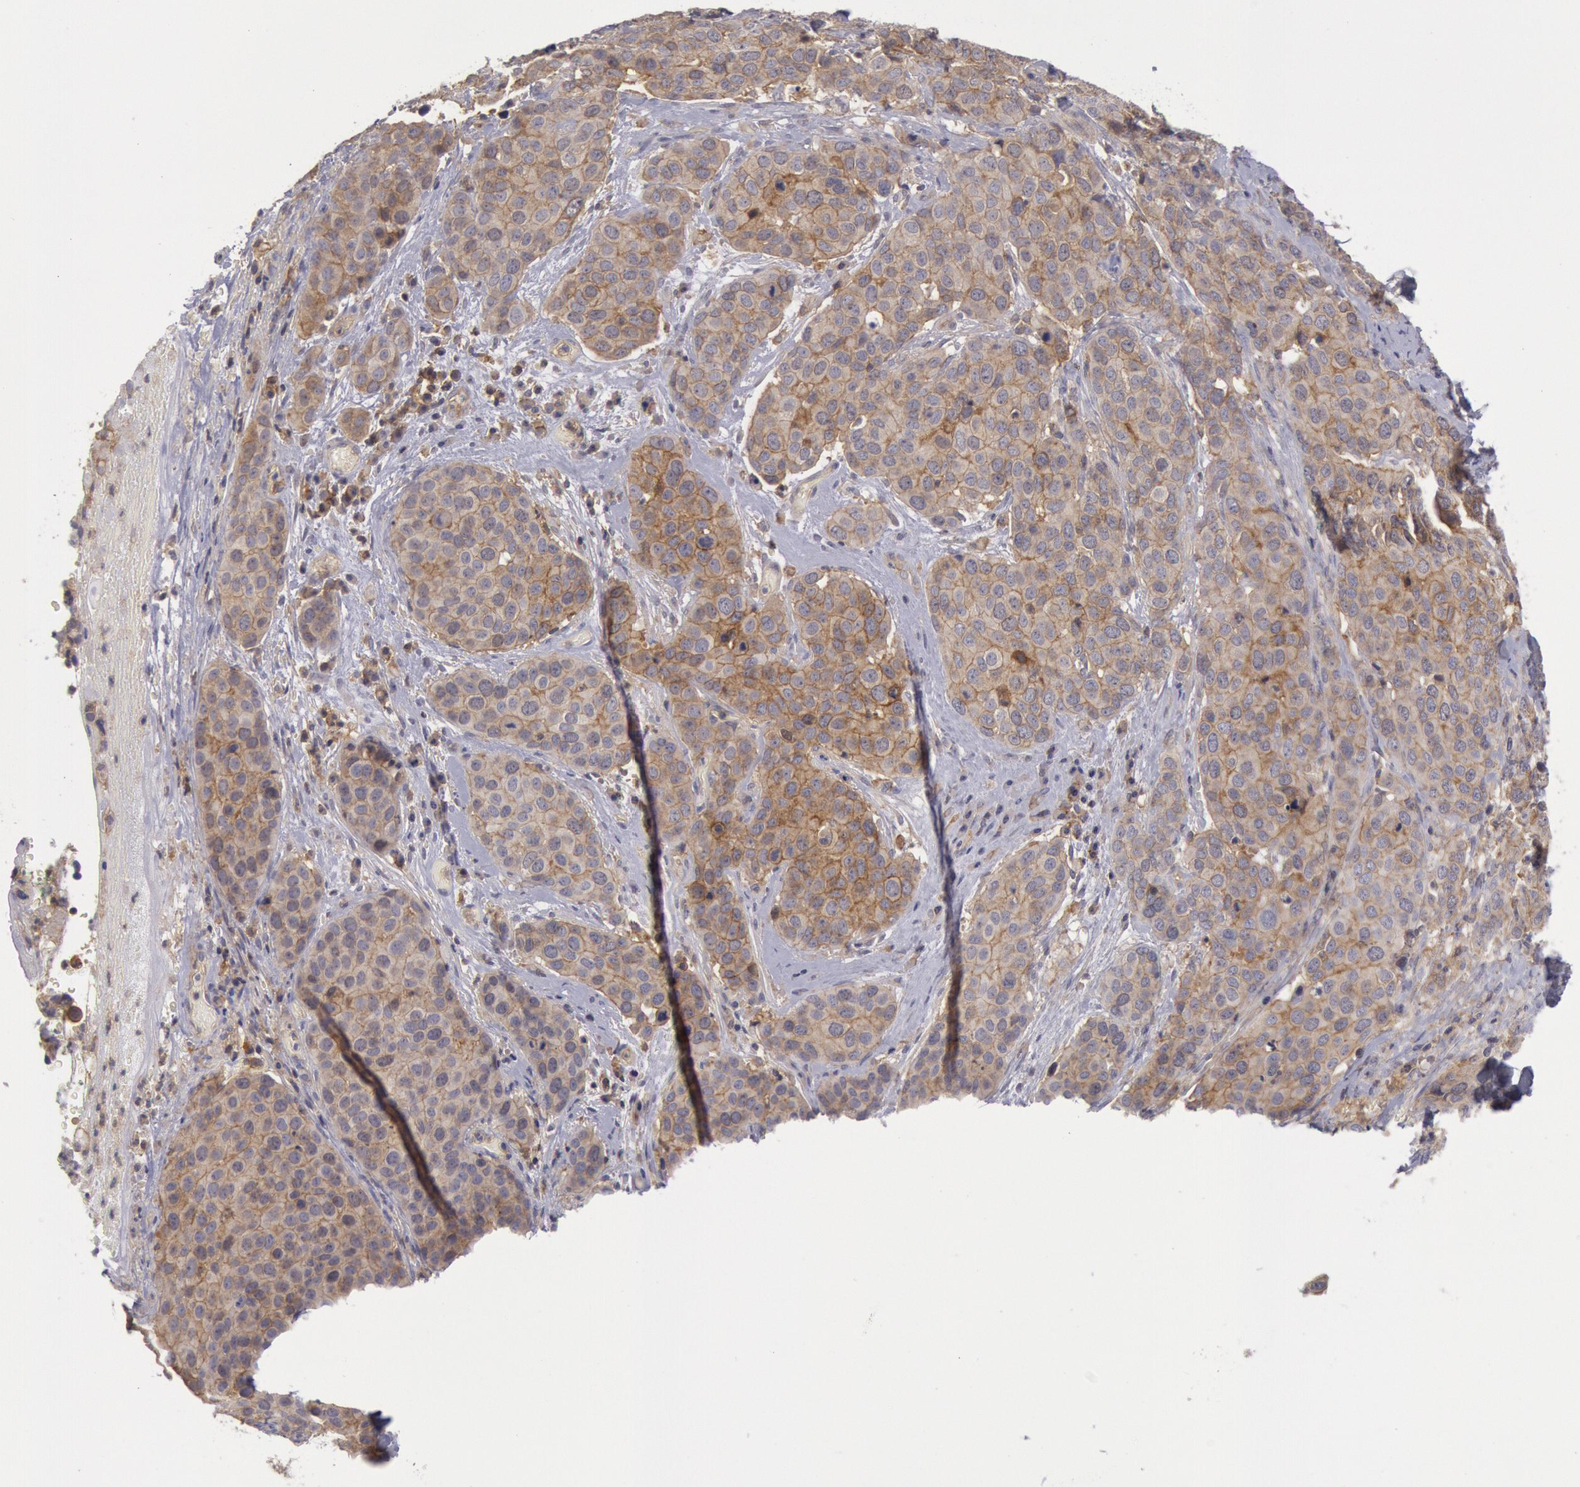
{"staining": {"intensity": "moderate", "quantity": ">75%", "location": "cytoplasmic/membranous"}, "tissue": "cervical cancer", "cell_type": "Tumor cells", "image_type": "cancer", "snomed": [{"axis": "morphology", "description": "Squamous cell carcinoma, NOS"}, {"axis": "topography", "description": "Cervix"}], "caption": "Approximately >75% of tumor cells in human cervical cancer show moderate cytoplasmic/membranous protein expression as visualized by brown immunohistochemical staining.", "gene": "STX4", "patient": {"sex": "female", "age": 54}}